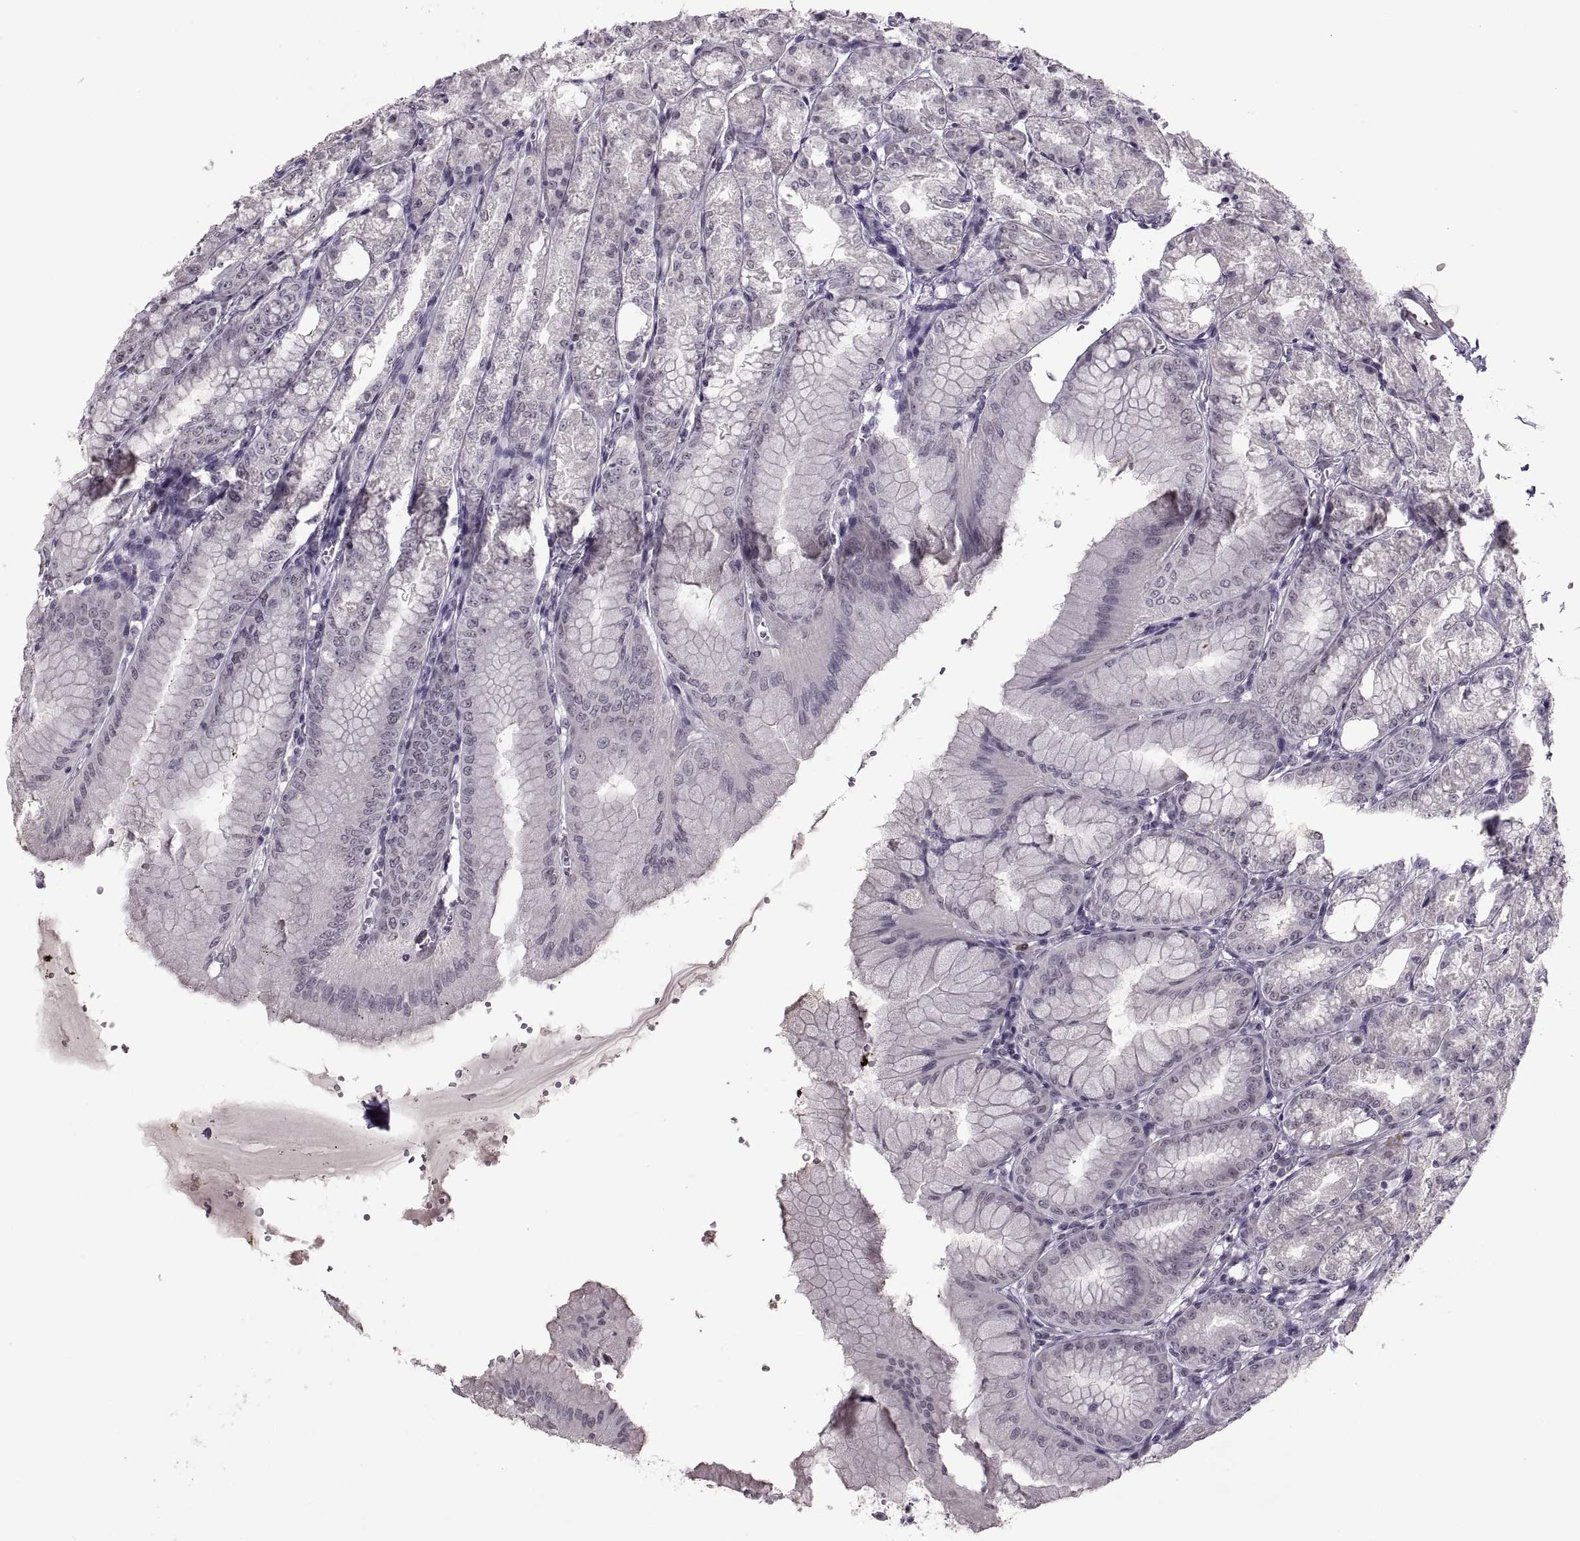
{"staining": {"intensity": "negative", "quantity": "none", "location": "none"}, "tissue": "stomach", "cell_type": "Glandular cells", "image_type": "normal", "snomed": [{"axis": "morphology", "description": "Normal tissue, NOS"}, {"axis": "topography", "description": "Stomach, lower"}], "caption": "IHC micrograph of unremarkable stomach: stomach stained with DAB (3,3'-diaminobenzidine) shows no significant protein positivity in glandular cells. Nuclei are stained in blue.", "gene": "OTP", "patient": {"sex": "male", "age": 71}}